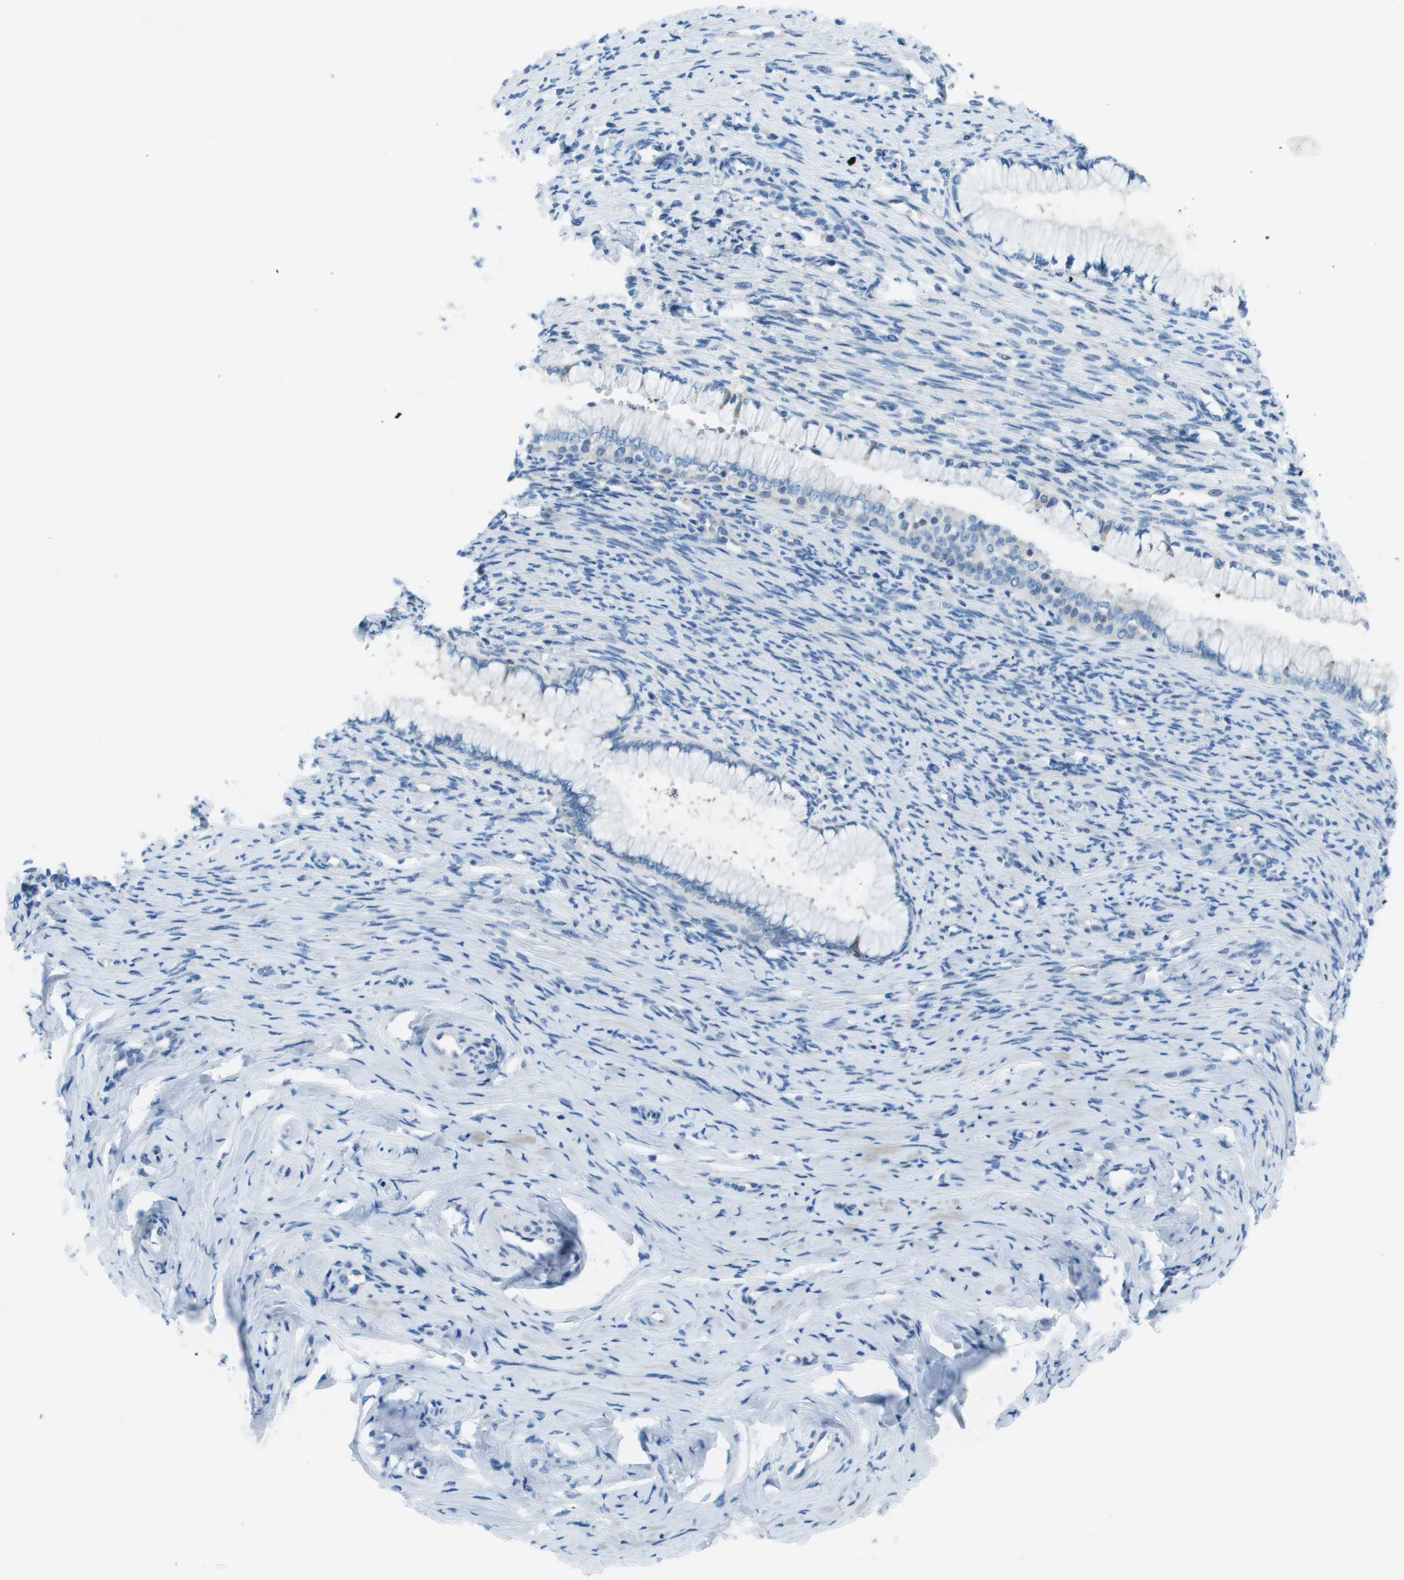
{"staining": {"intensity": "weak", "quantity": "<25%", "location": "cytoplasmic/membranous"}, "tissue": "cervical cancer", "cell_type": "Tumor cells", "image_type": "cancer", "snomed": [{"axis": "morphology", "description": "Squamous cell carcinoma, NOS"}, {"axis": "topography", "description": "Cervix"}], "caption": "Cervical squamous cell carcinoma stained for a protein using immunohistochemistry displays no staining tumor cells.", "gene": "STIP1", "patient": {"sex": "female", "age": 63}}